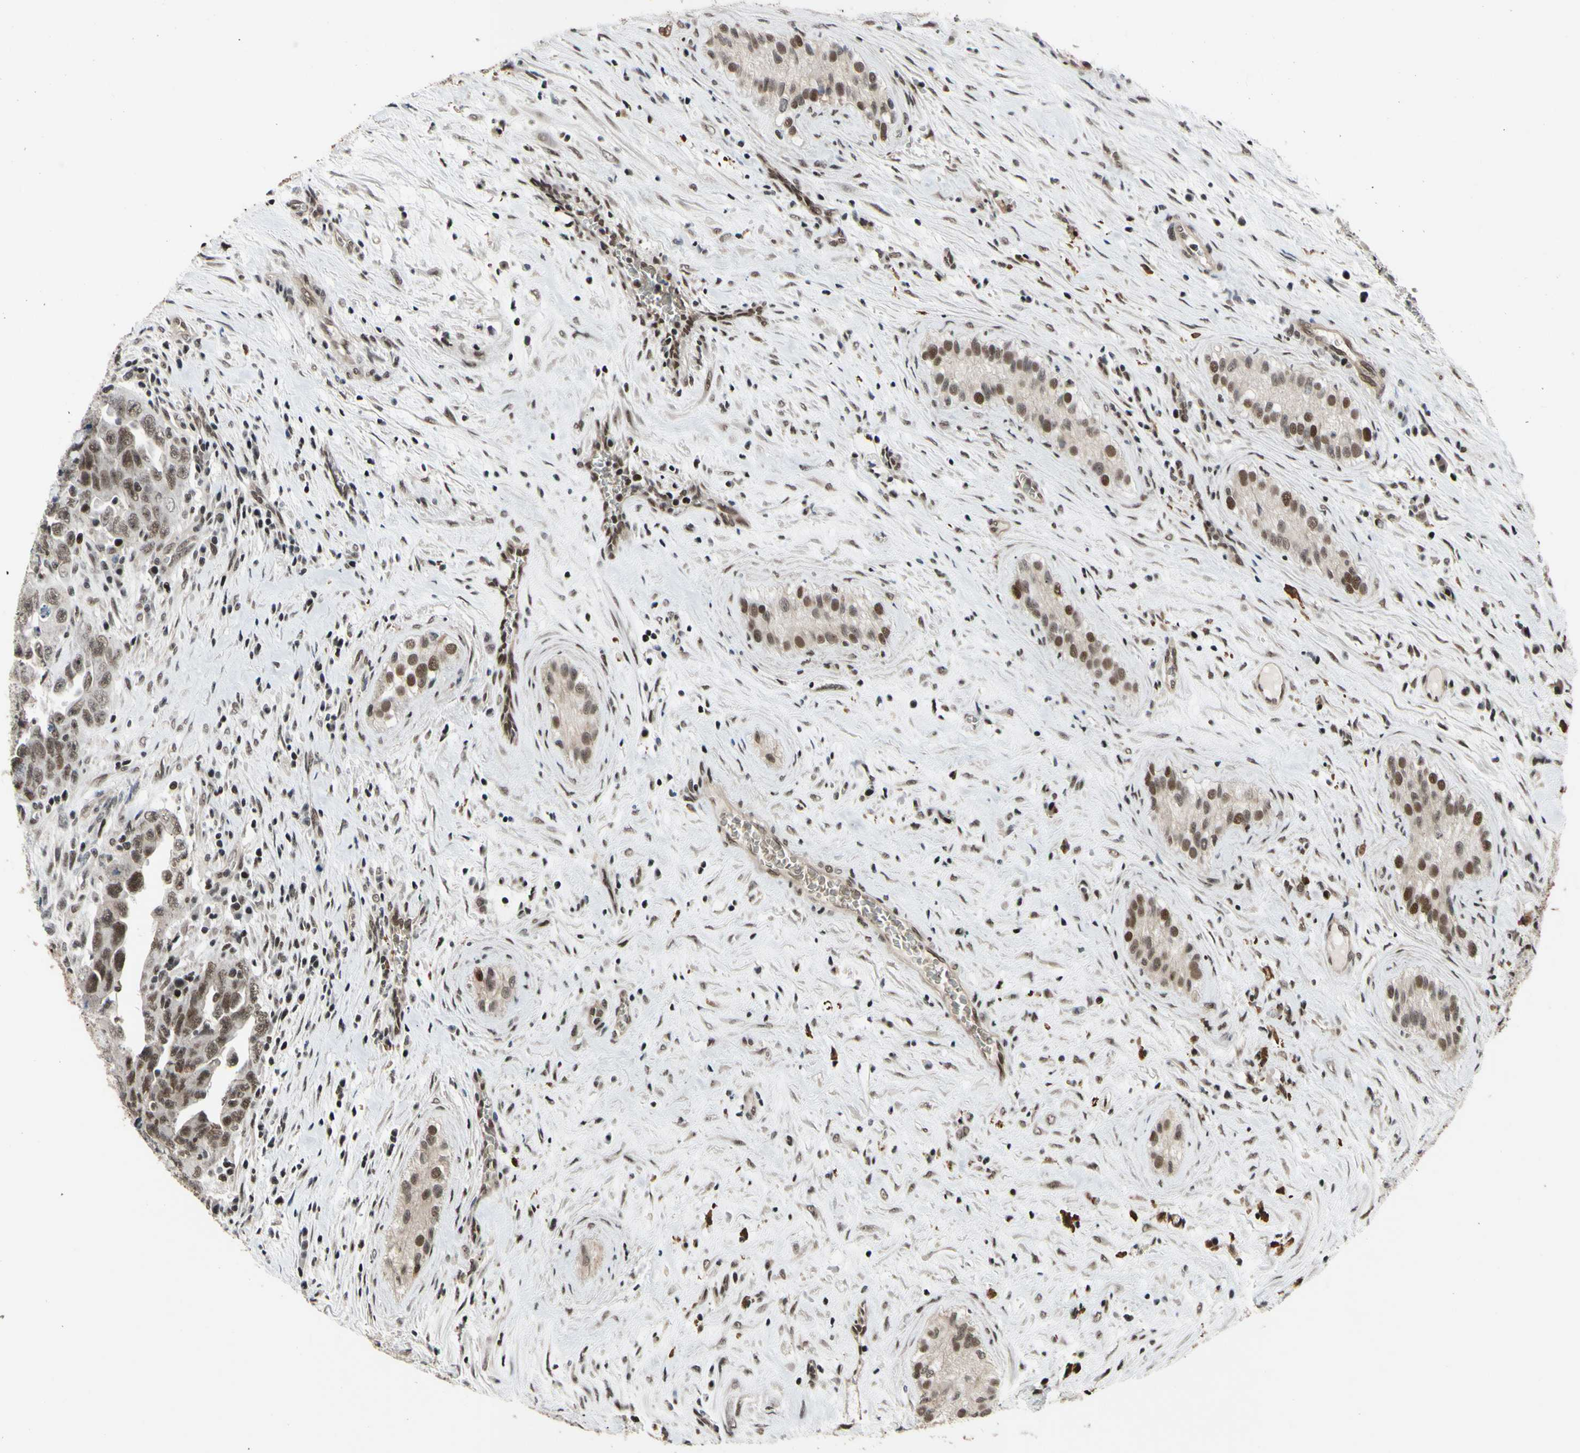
{"staining": {"intensity": "moderate", "quantity": ">75%", "location": "nuclear"}, "tissue": "testis cancer", "cell_type": "Tumor cells", "image_type": "cancer", "snomed": [{"axis": "morphology", "description": "Carcinoma, Embryonal, NOS"}, {"axis": "topography", "description": "Testis"}], "caption": "DAB (3,3'-diaminobenzidine) immunohistochemical staining of human embryonal carcinoma (testis) reveals moderate nuclear protein positivity in about >75% of tumor cells. The staining is performed using DAB brown chromogen to label protein expression. The nuclei are counter-stained blue using hematoxylin.", "gene": "THAP12", "patient": {"sex": "male", "age": 28}}